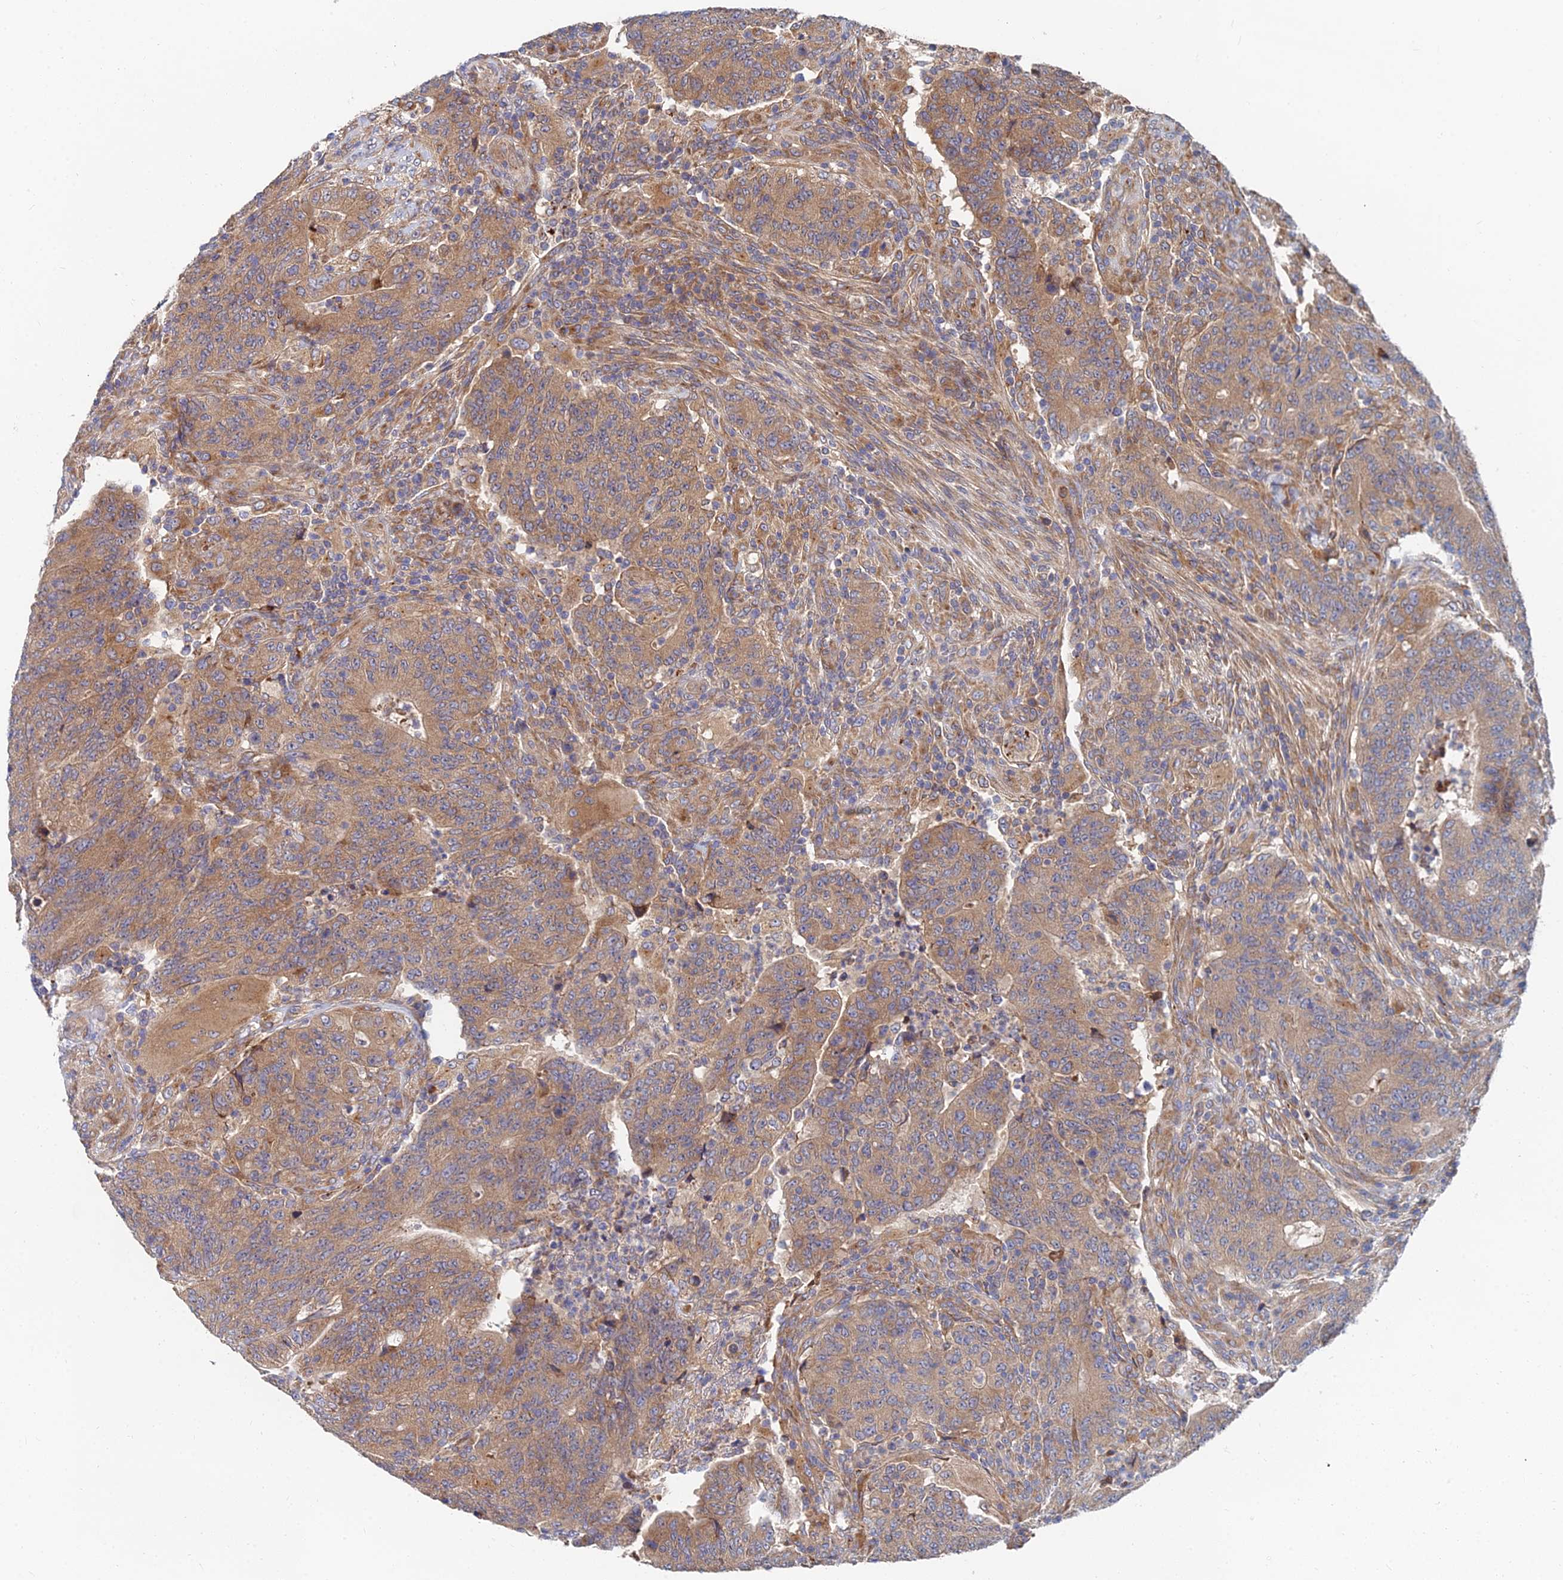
{"staining": {"intensity": "moderate", "quantity": ">75%", "location": "cytoplasmic/membranous"}, "tissue": "colorectal cancer", "cell_type": "Tumor cells", "image_type": "cancer", "snomed": [{"axis": "morphology", "description": "Adenocarcinoma, NOS"}, {"axis": "topography", "description": "Colon"}], "caption": "This is an image of immunohistochemistry staining of colorectal cancer, which shows moderate staining in the cytoplasmic/membranous of tumor cells.", "gene": "CCZ1", "patient": {"sex": "female", "age": 75}}